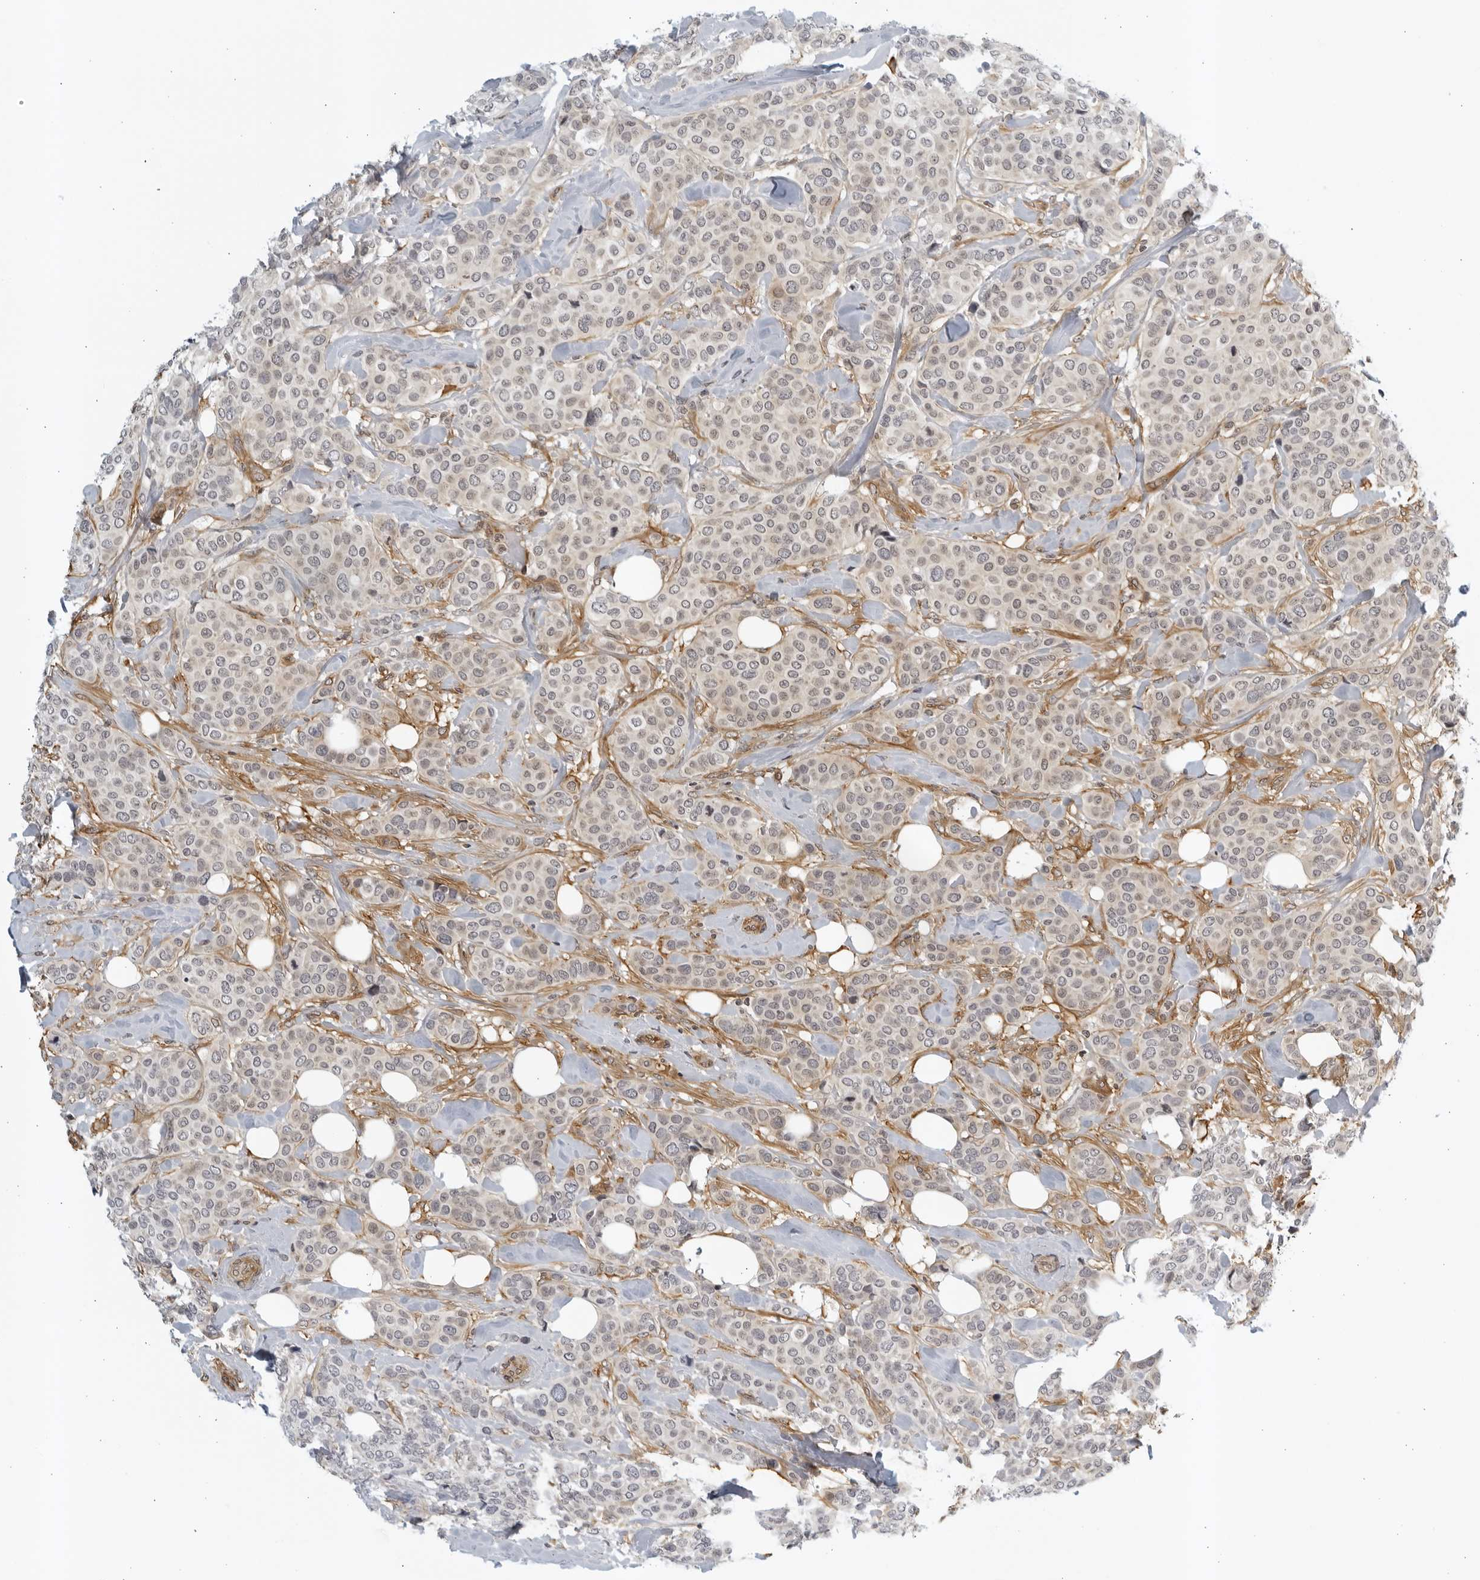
{"staining": {"intensity": "negative", "quantity": "none", "location": "none"}, "tissue": "breast cancer", "cell_type": "Tumor cells", "image_type": "cancer", "snomed": [{"axis": "morphology", "description": "Lobular carcinoma"}, {"axis": "topography", "description": "Breast"}], "caption": "Protein analysis of lobular carcinoma (breast) shows no significant positivity in tumor cells.", "gene": "SERTAD4", "patient": {"sex": "female", "age": 51}}